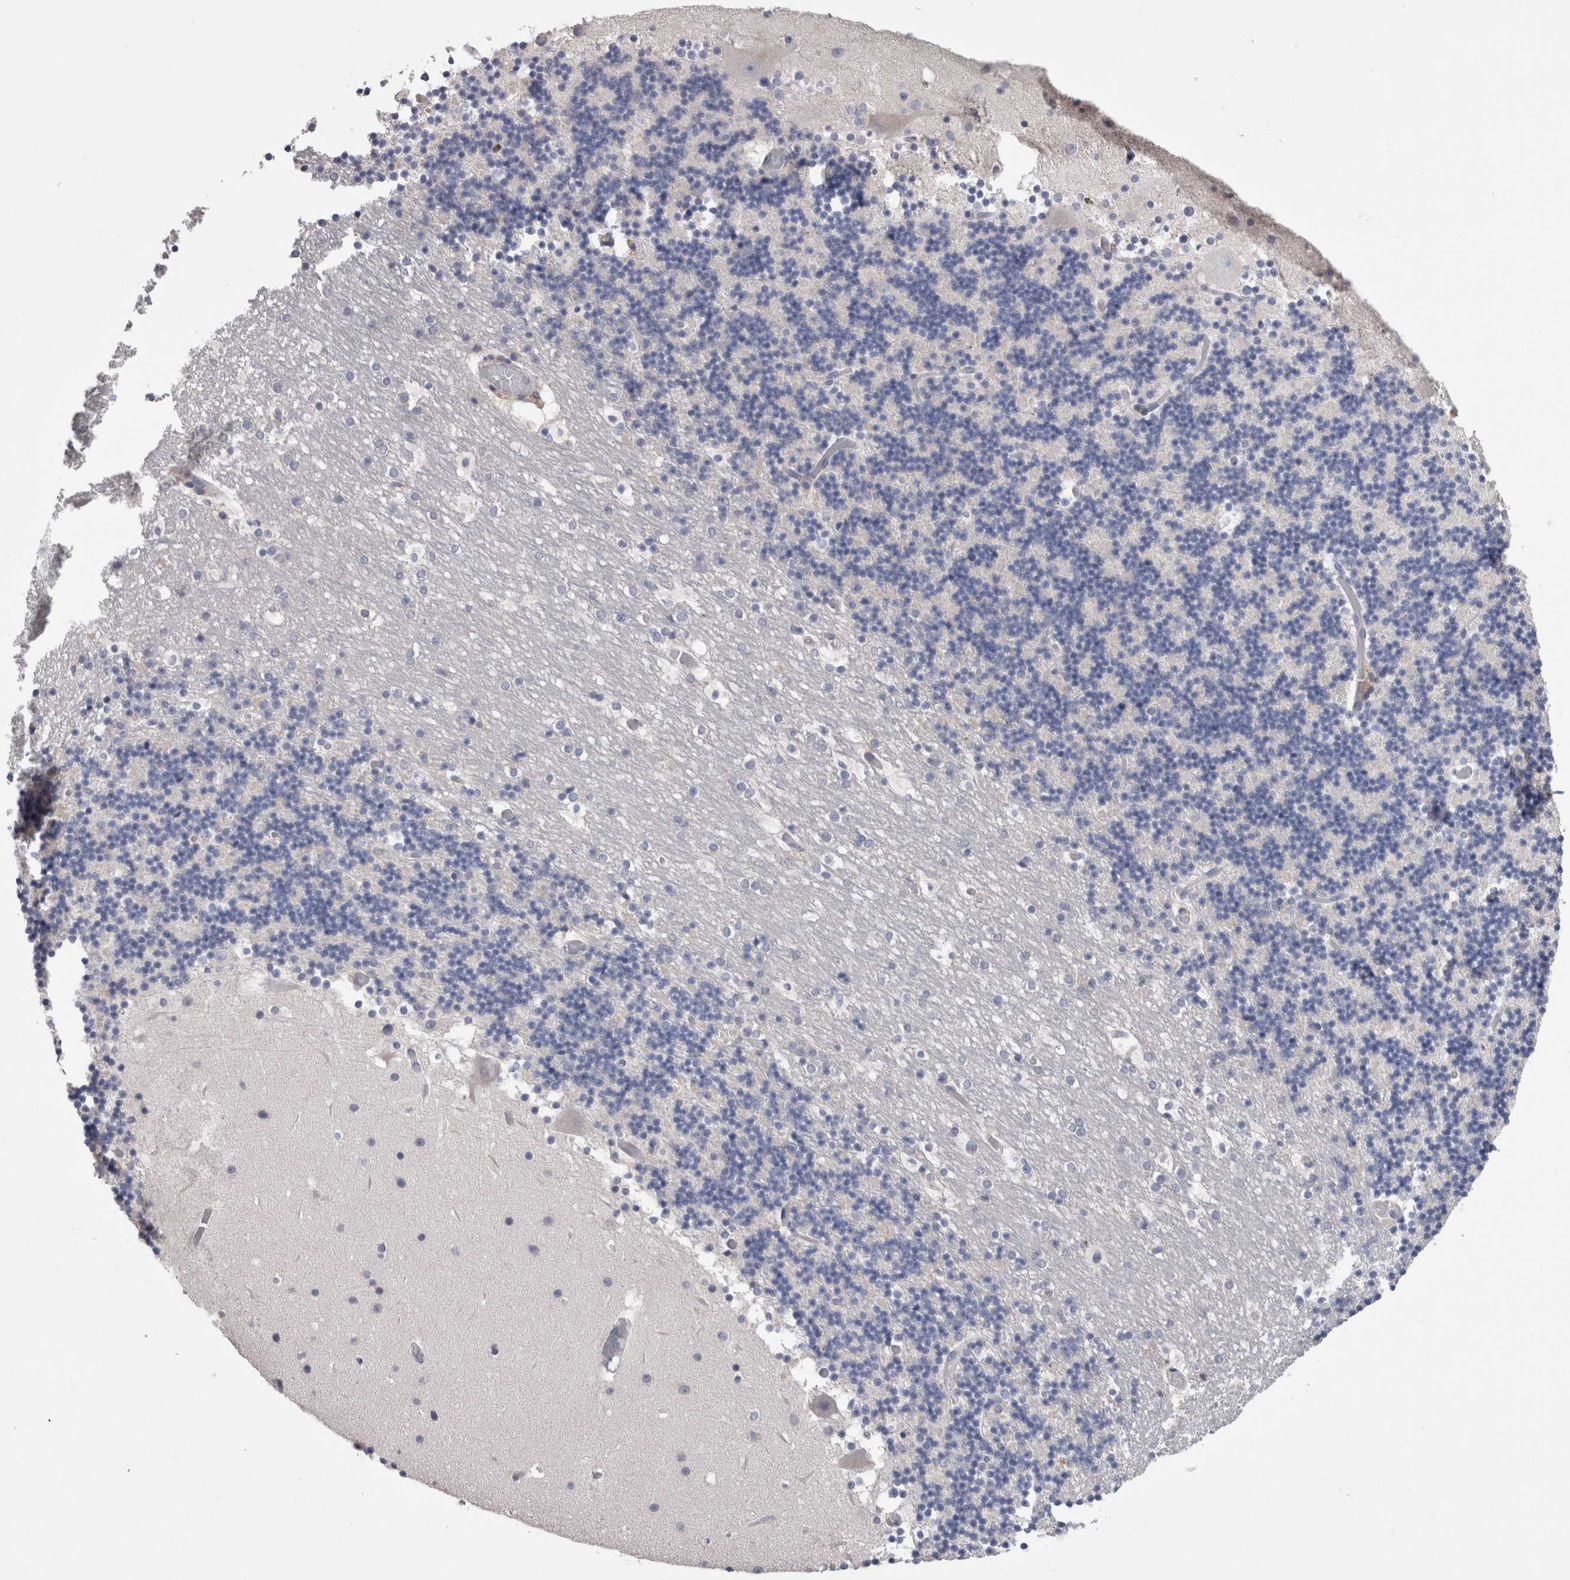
{"staining": {"intensity": "negative", "quantity": "none", "location": "none"}, "tissue": "cerebellum", "cell_type": "Cells in granular layer", "image_type": "normal", "snomed": [{"axis": "morphology", "description": "Normal tissue, NOS"}, {"axis": "topography", "description": "Cerebellum"}], "caption": "Human cerebellum stained for a protein using immunohistochemistry demonstrates no expression in cells in granular layer.", "gene": "DCTN6", "patient": {"sex": "male", "age": 57}}